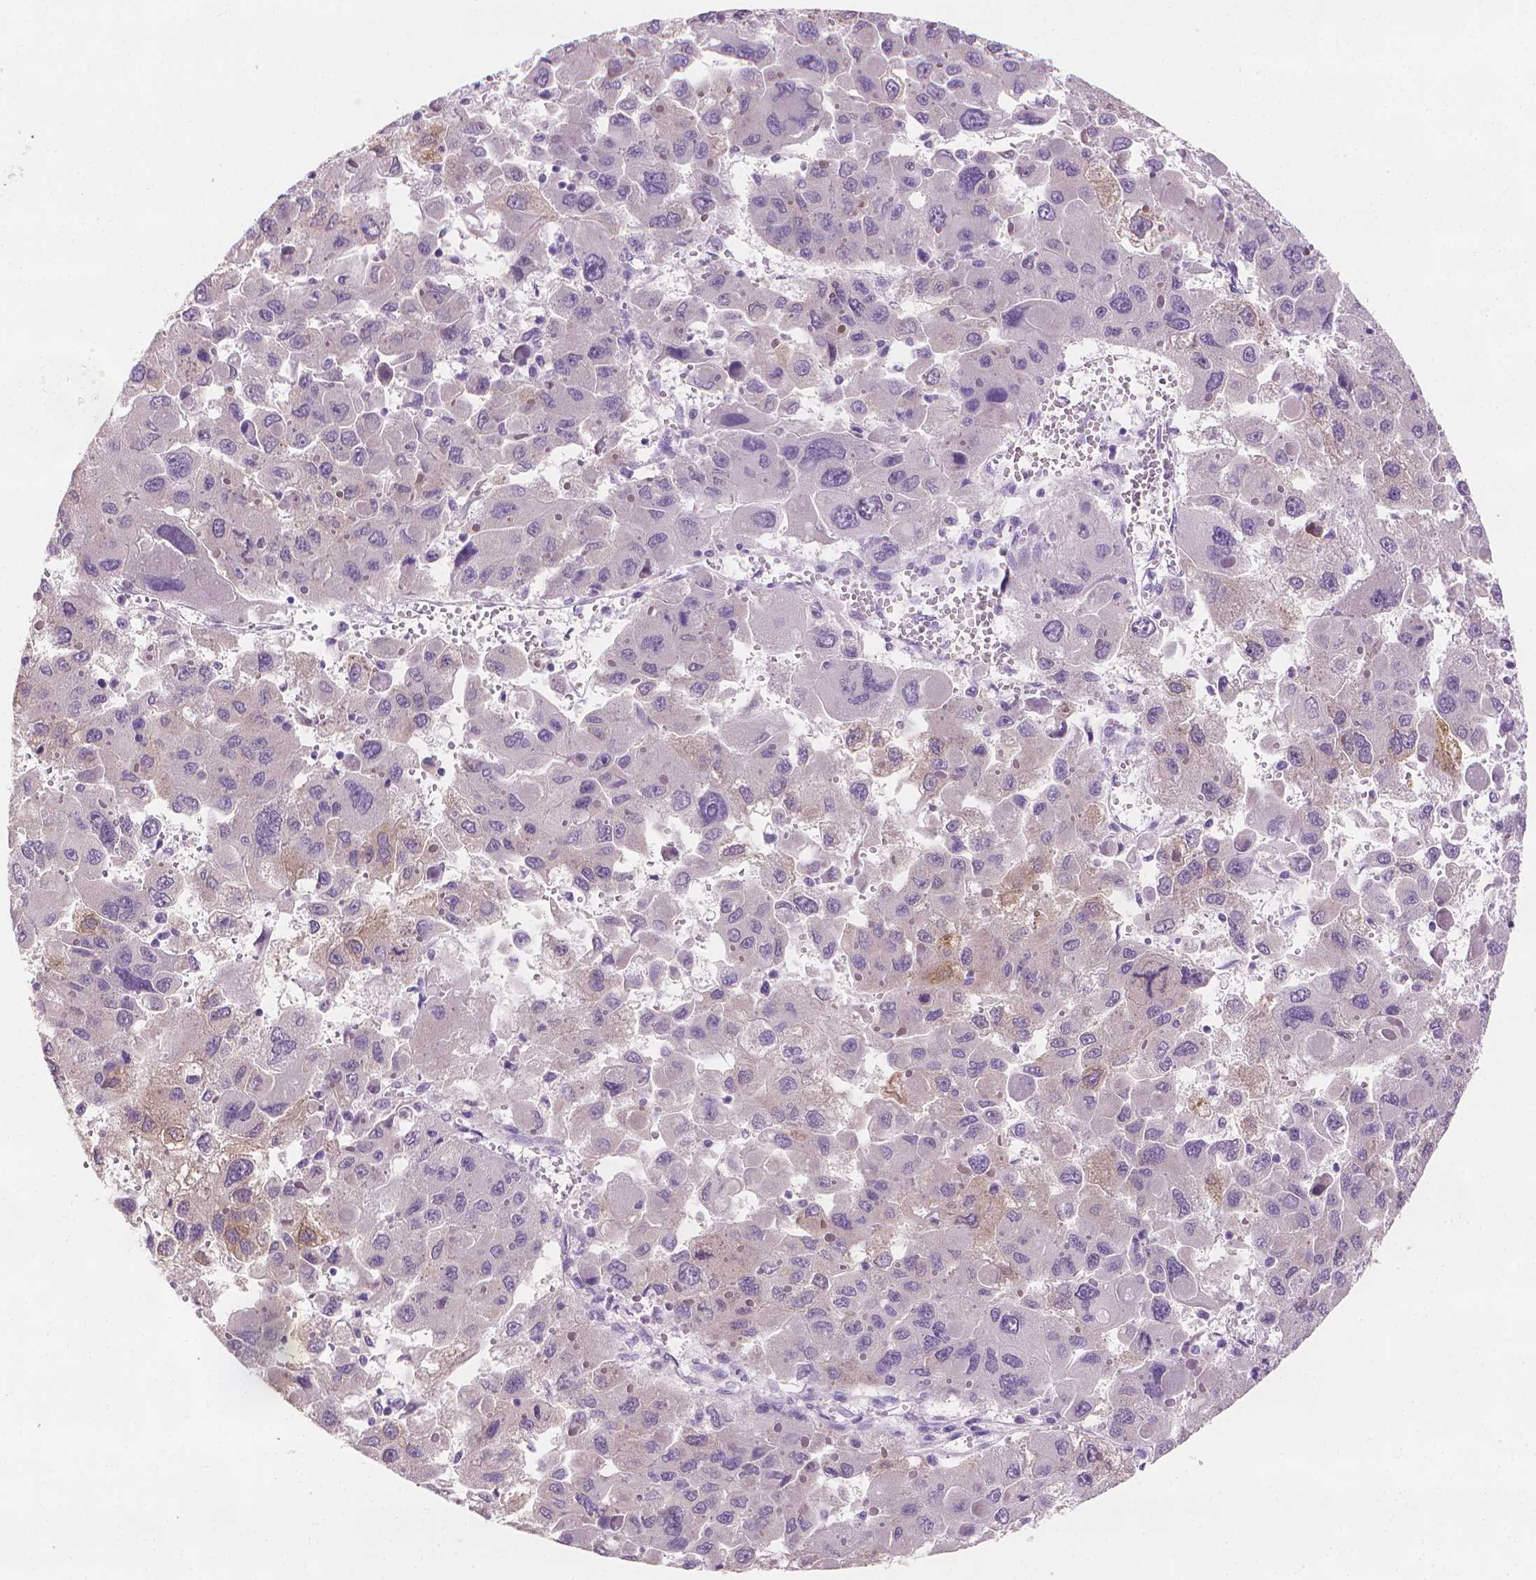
{"staining": {"intensity": "negative", "quantity": "none", "location": "none"}, "tissue": "liver cancer", "cell_type": "Tumor cells", "image_type": "cancer", "snomed": [{"axis": "morphology", "description": "Carcinoma, Hepatocellular, NOS"}, {"axis": "topography", "description": "Liver"}], "caption": "The immunohistochemistry image has no significant expression in tumor cells of liver cancer (hepatocellular carcinoma) tissue.", "gene": "FASN", "patient": {"sex": "female", "age": 41}}